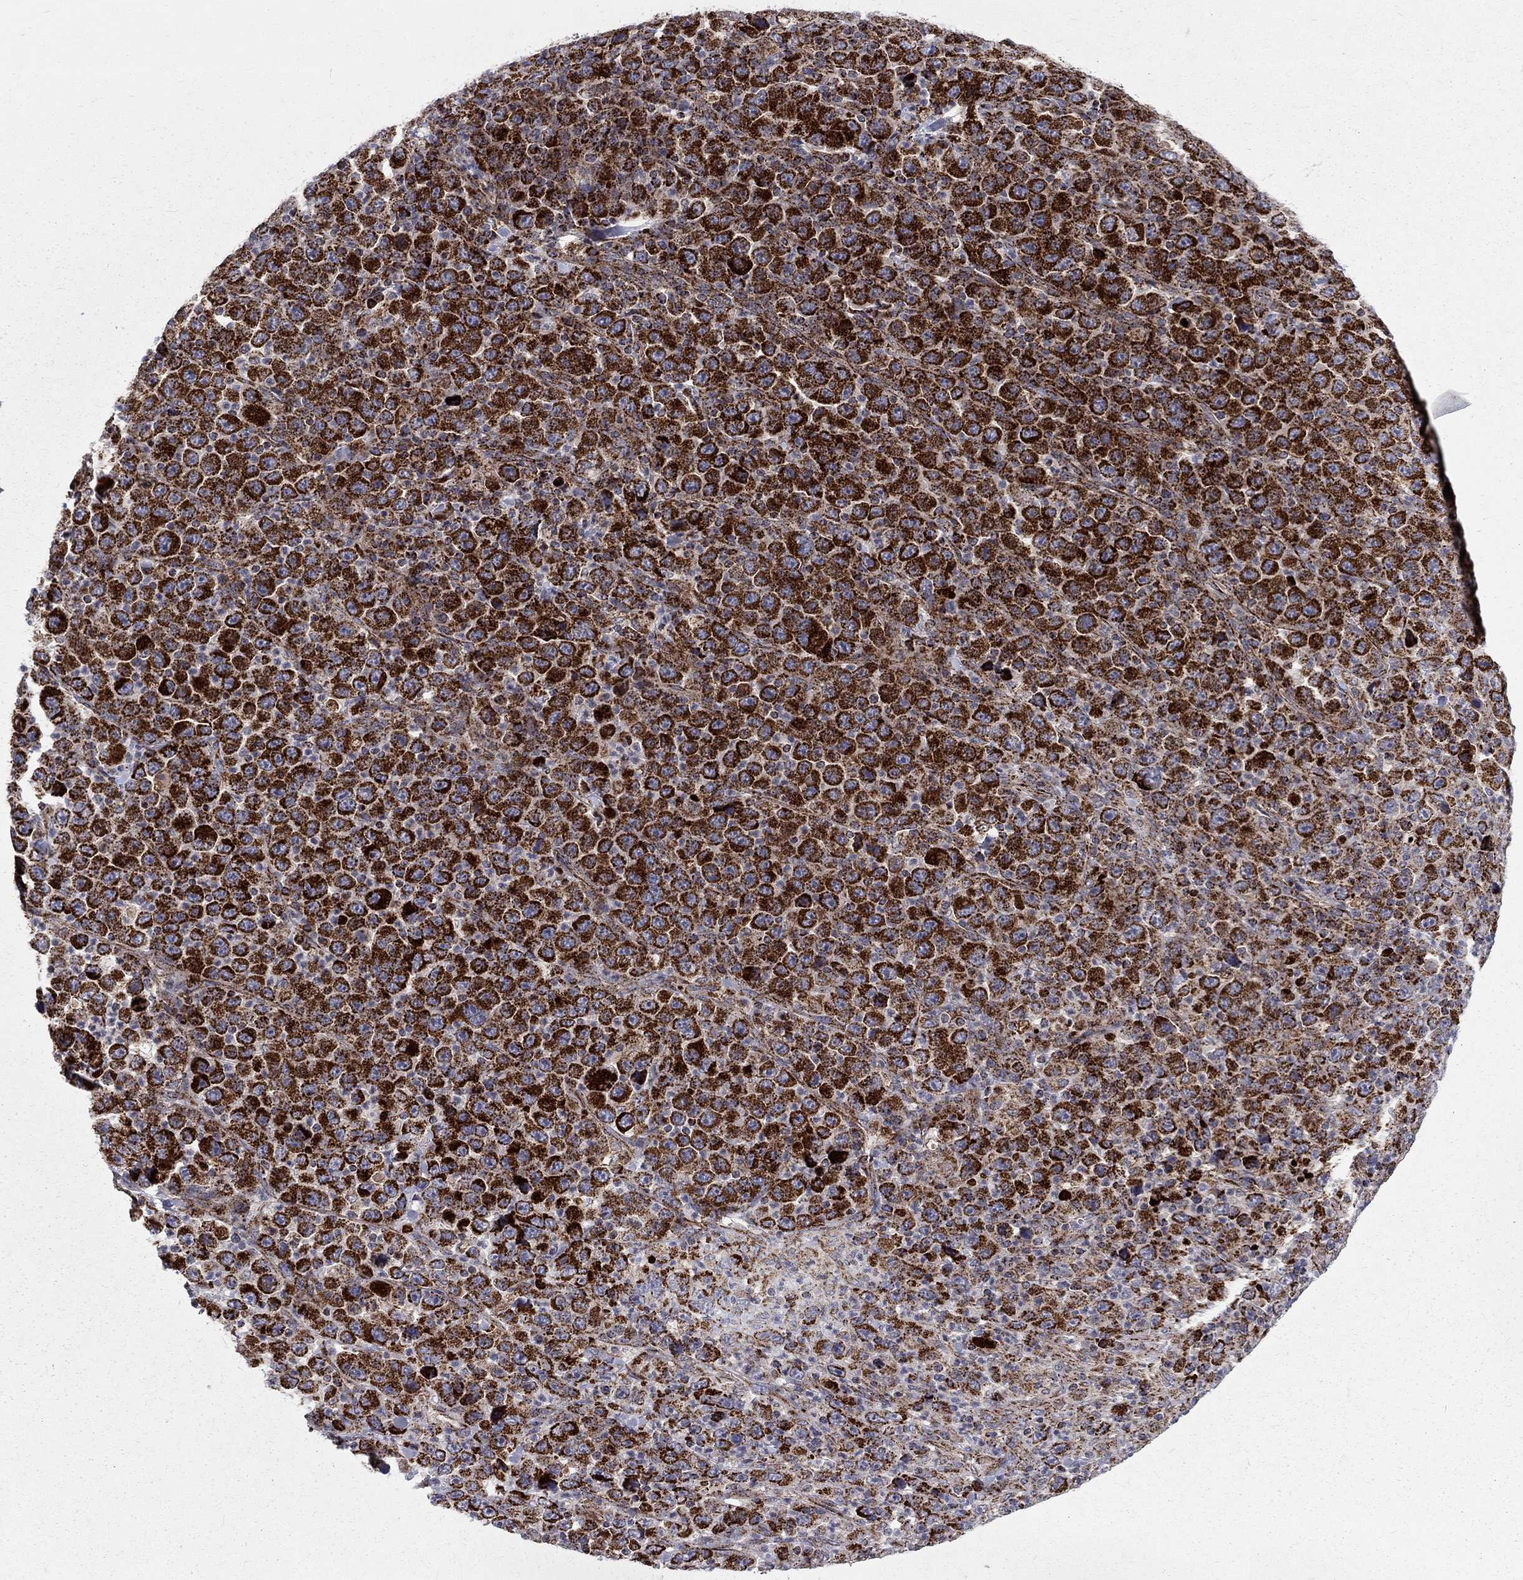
{"staining": {"intensity": "strong", "quantity": ">75%", "location": "cytoplasmic/membranous"}, "tissue": "stomach cancer", "cell_type": "Tumor cells", "image_type": "cancer", "snomed": [{"axis": "morphology", "description": "Normal tissue, NOS"}, {"axis": "morphology", "description": "Adenocarcinoma, NOS"}, {"axis": "topography", "description": "Stomach, upper"}, {"axis": "topography", "description": "Stomach"}], "caption": "Immunohistochemical staining of stomach cancer exhibits high levels of strong cytoplasmic/membranous positivity in approximately >75% of tumor cells. (IHC, brightfield microscopy, high magnification).", "gene": "ALDH1B1", "patient": {"sex": "male", "age": 59}}